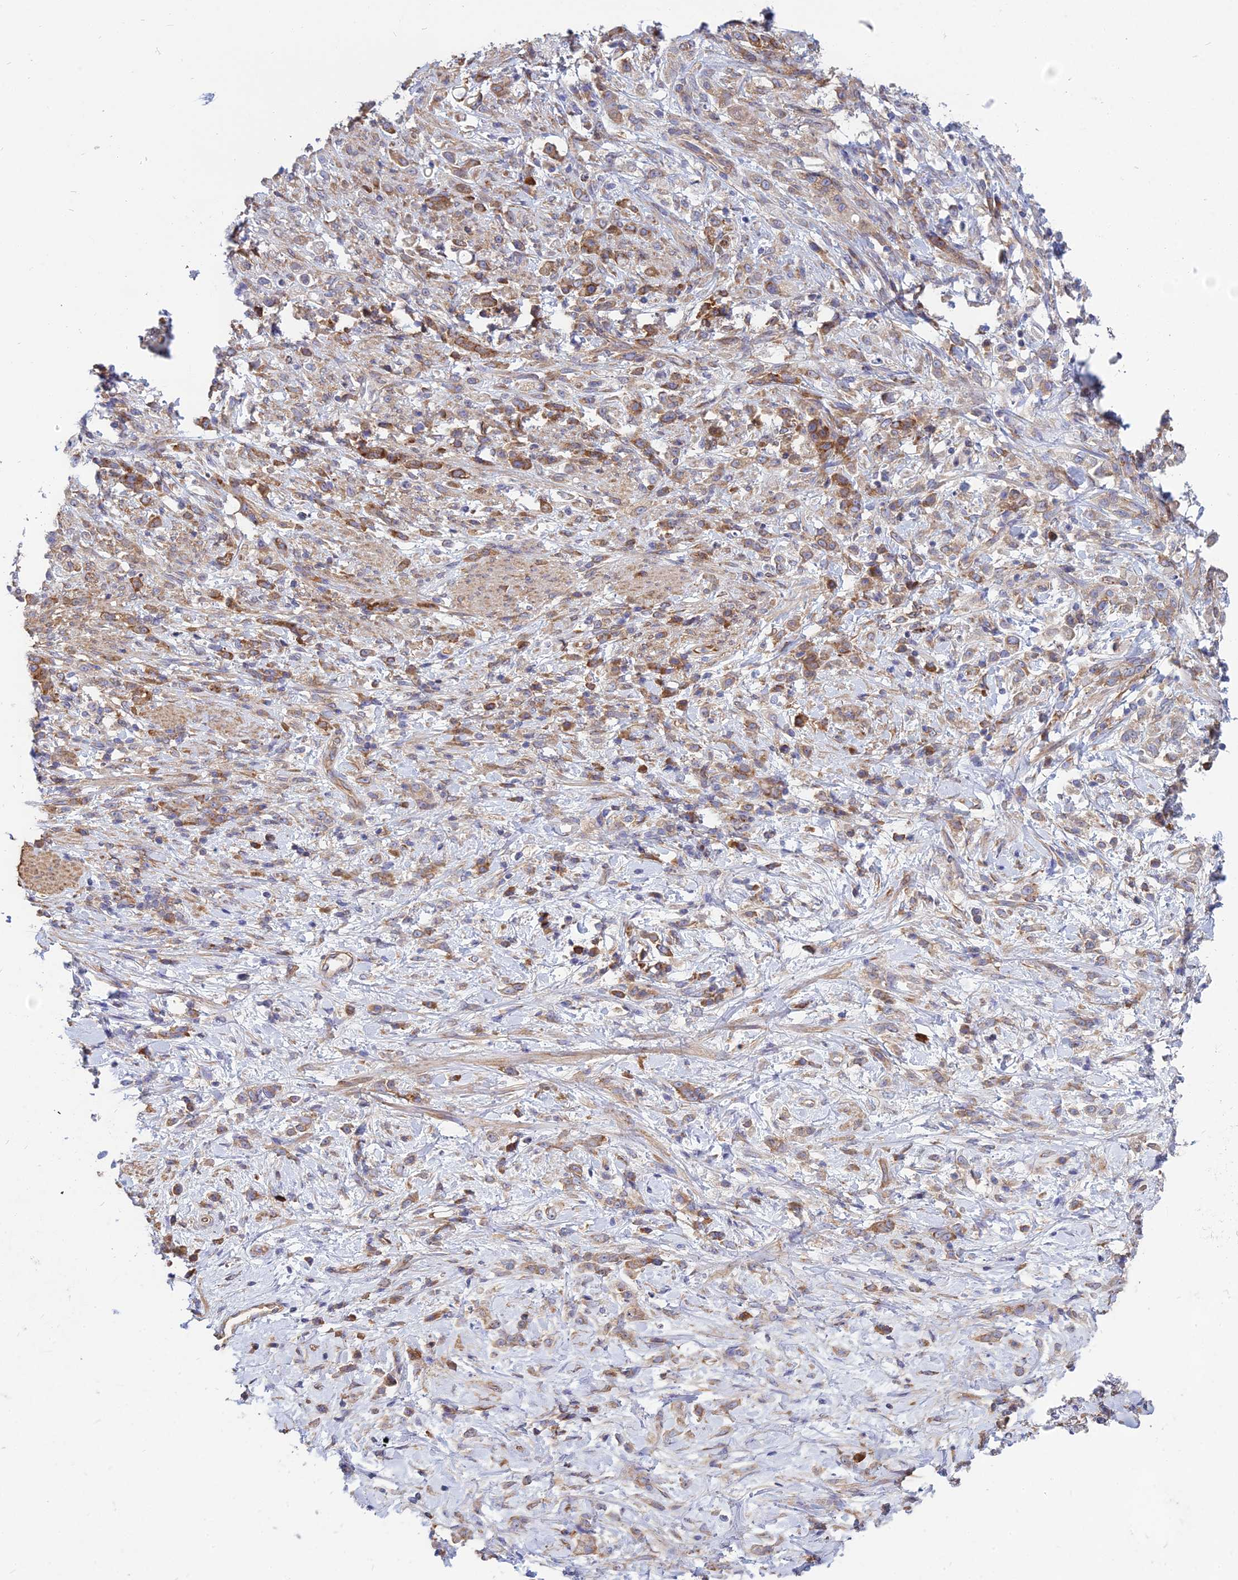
{"staining": {"intensity": "moderate", "quantity": ">75%", "location": "cytoplasmic/membranous"}, "tissue": "stomach cancer", "cell_type": "Tumor cells", "image_type": "cancer", "snomed": [{"axis": "morphology", "description": "Adenocarcinoma, NOS"}, {"axis": "topography", "description": "Stomach"}], "caption": "Immunohistochemical staining of stomach adenocarcinoma shows medium levels of moderate cytoplasmic/membranous staining in approximately >75% of tumor cells. The protein is shown in brown color, while the nuclei are stained blue.", "gene": "TXLNA", "patient": {"sex": "female", "age": 60}}